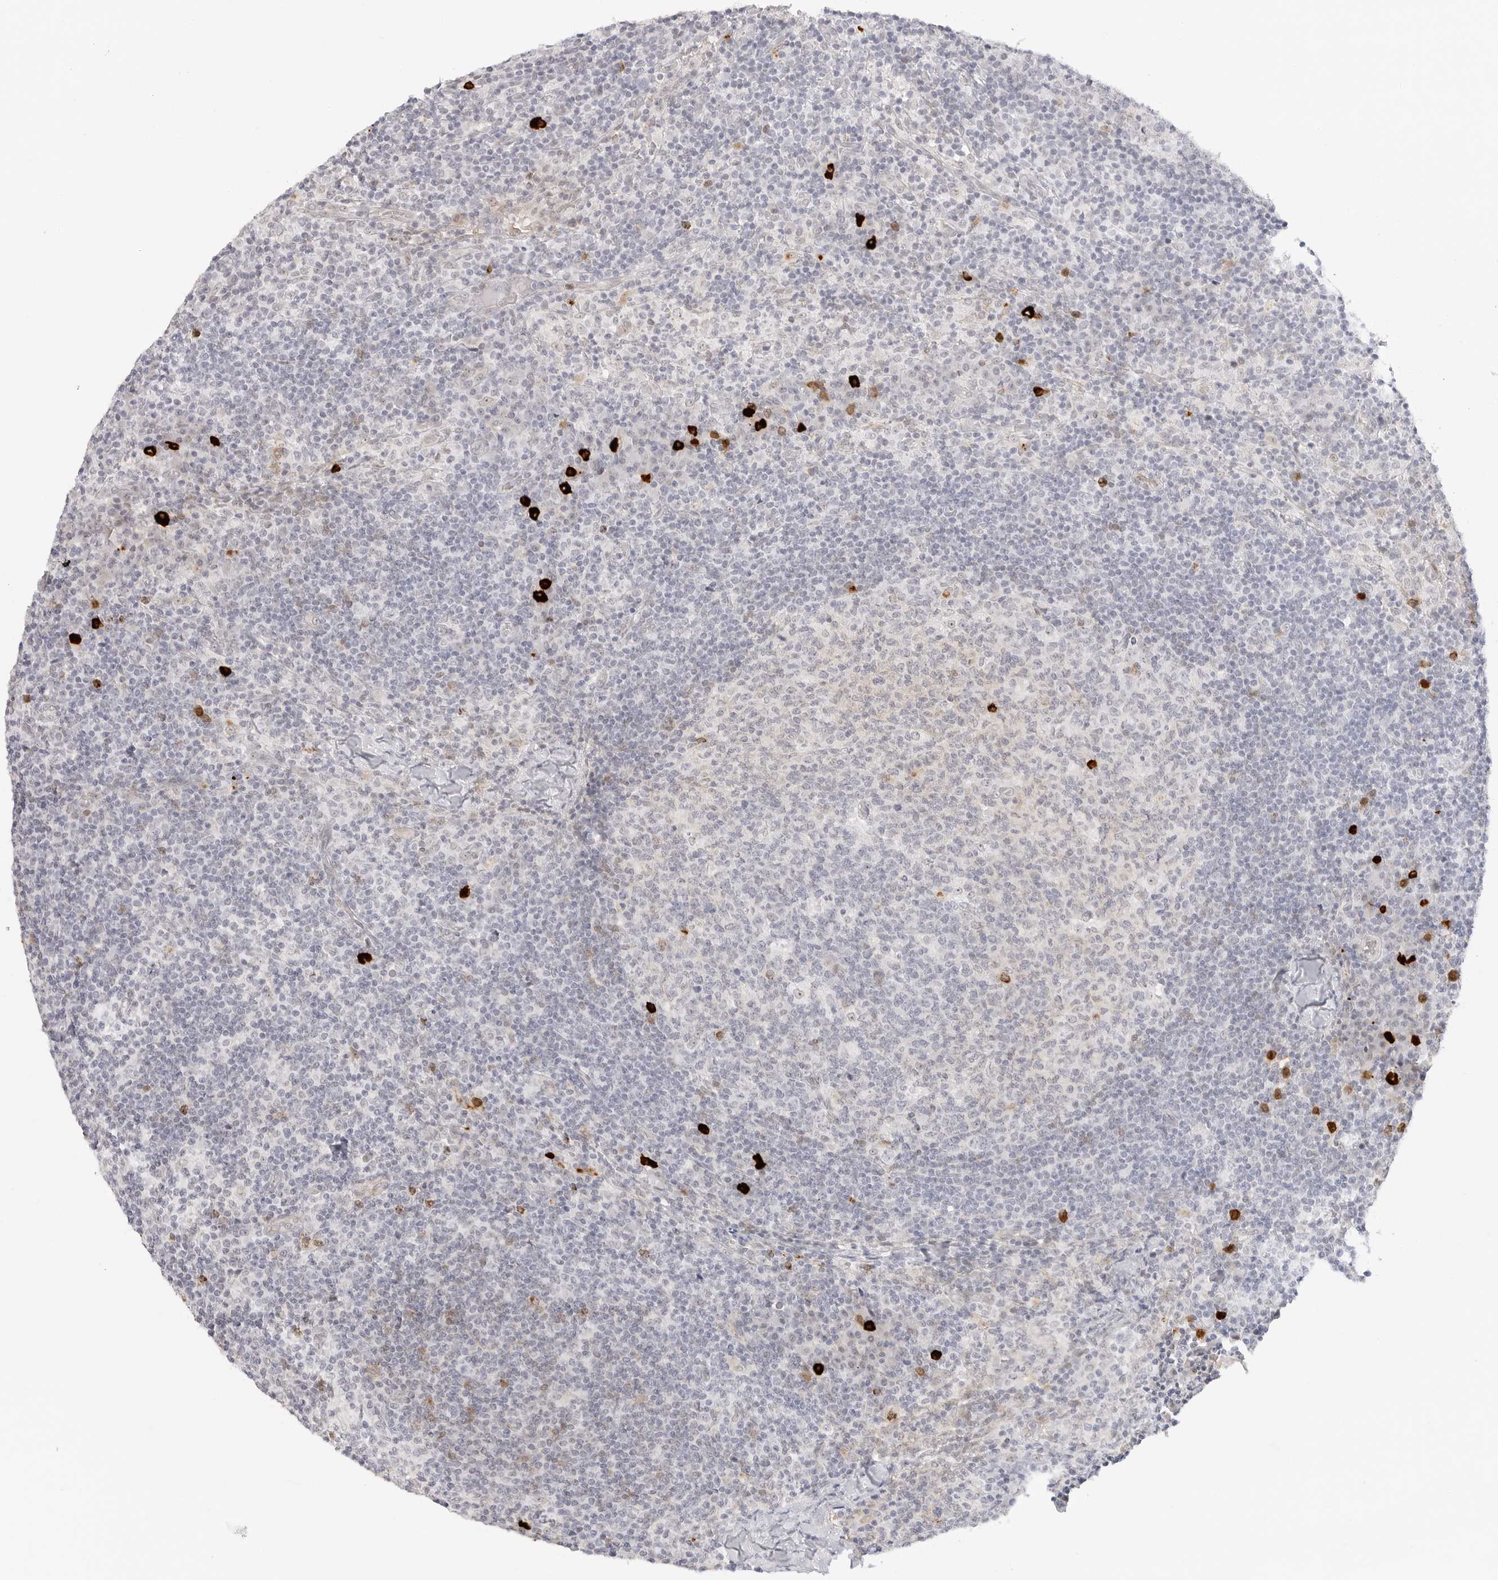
{"staining": {"intensity": "negative", "quantity": "none", "location": "none"}, "tissue": "lymph node", "cell_type": "Germinal center cells", "image_type": "normal", "snomed": [{"axis": "morphology", "description": "Normal tissue, NOS"}, {"axis": "morphology", "description": "Inflammation, NOS"}, {"axis": "topography", "description": "Lymph node"}], "caption": "This is a micrograph of IHC staining of unremarkable lymph node, which shows no positivity in germinal center cells.", "gene": "HIPK3", "patient": {"sex": "male", "age": 55}}